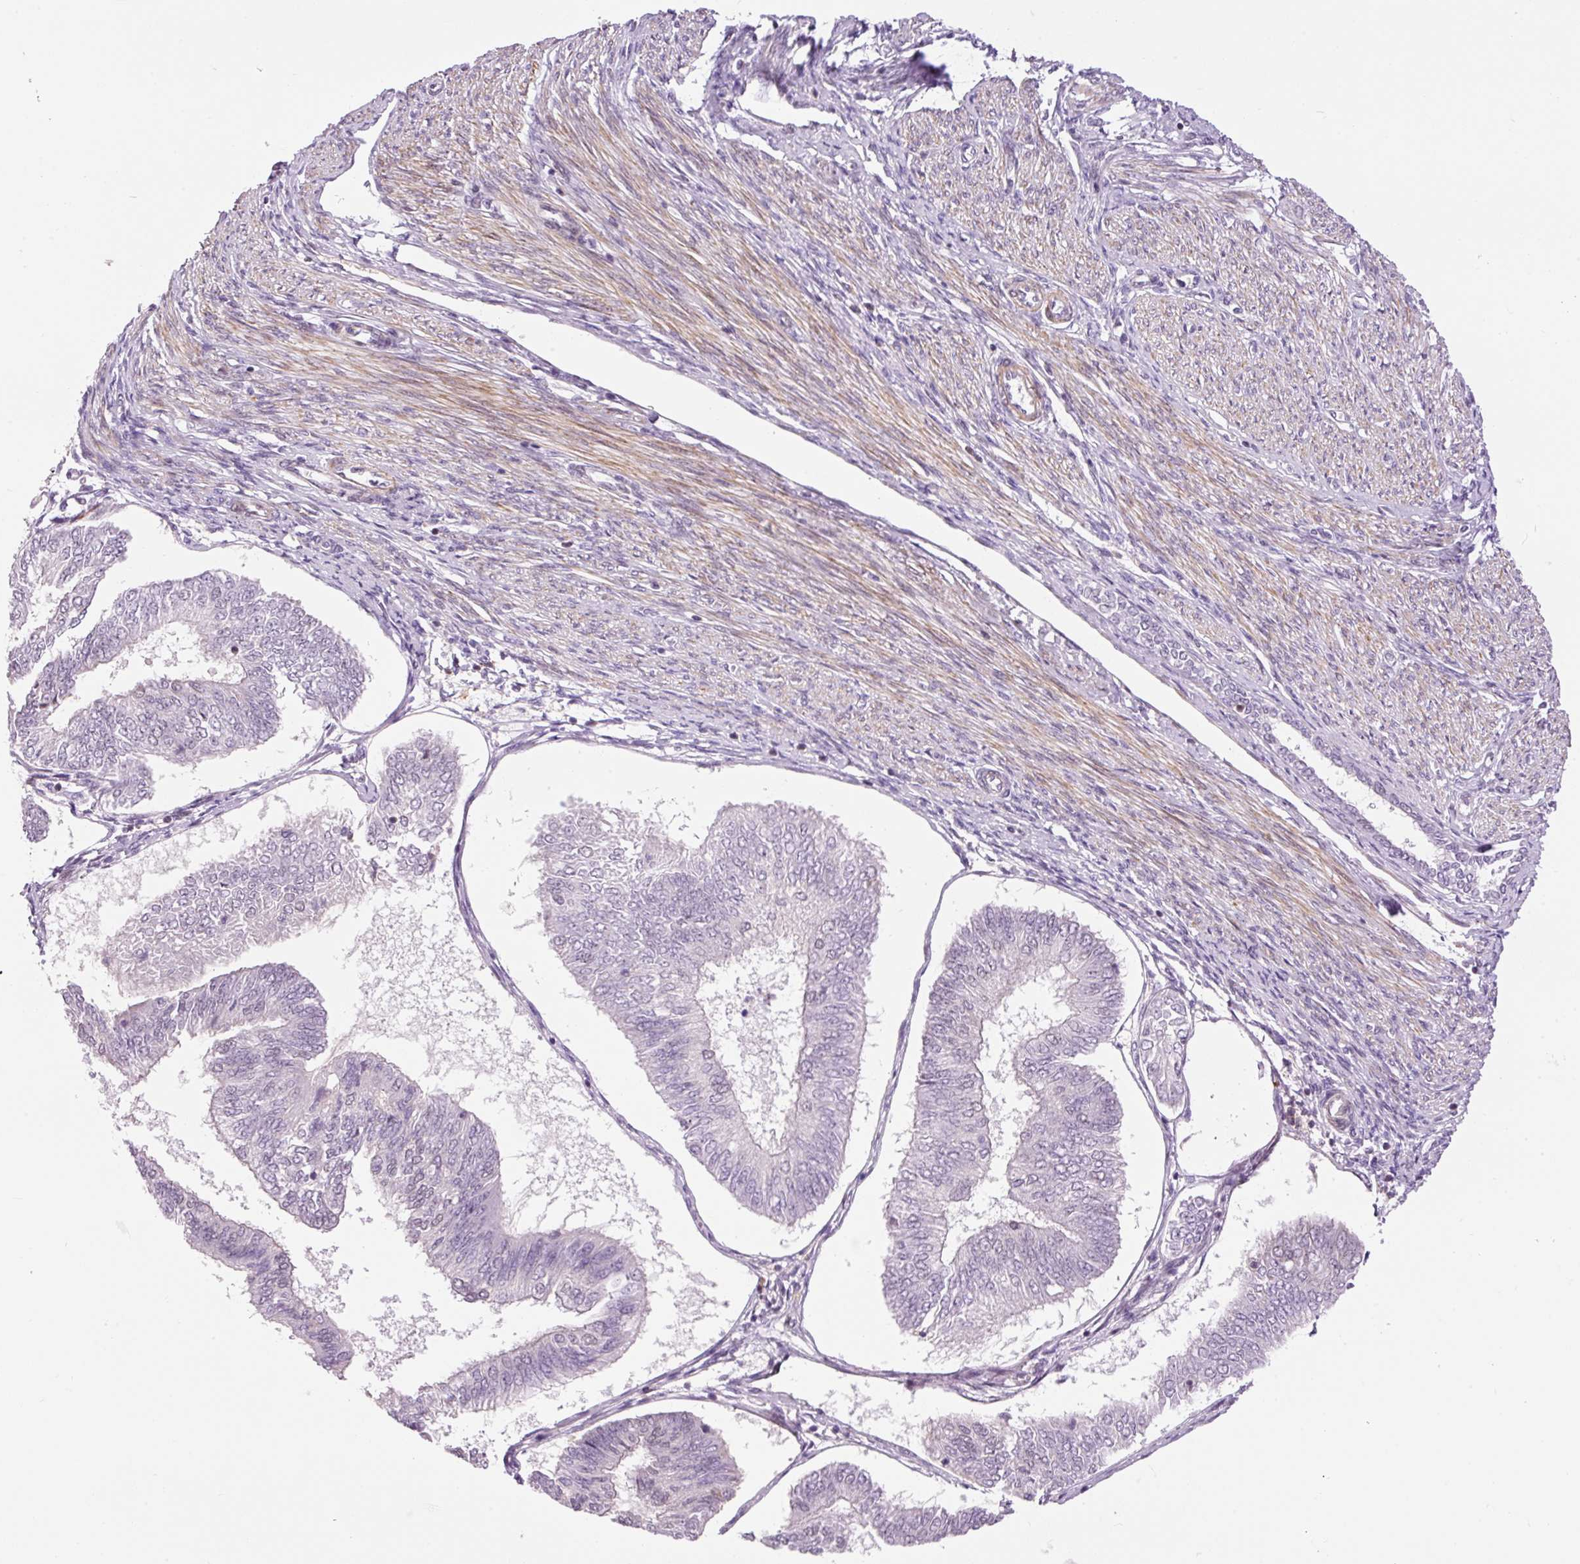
{"staining": {"intensity": "negative", "quantity": "none", "location": "none"}, "tissue": "endometrial cancer", "cell_type": "Tumor cells", "image_type": "cancer", "snomed": [{"axis": "morphology", "description": "Adenocarcinoma, NOS"}, {"axis": "topography", "description": "Endometrium"}], "caption": "Immunohistochemical staining of human endometrial cancer exhibits no significant expression in tumor cells.", "gene": "HNF1A", "patient": {"sex": "female", "age": 58}}